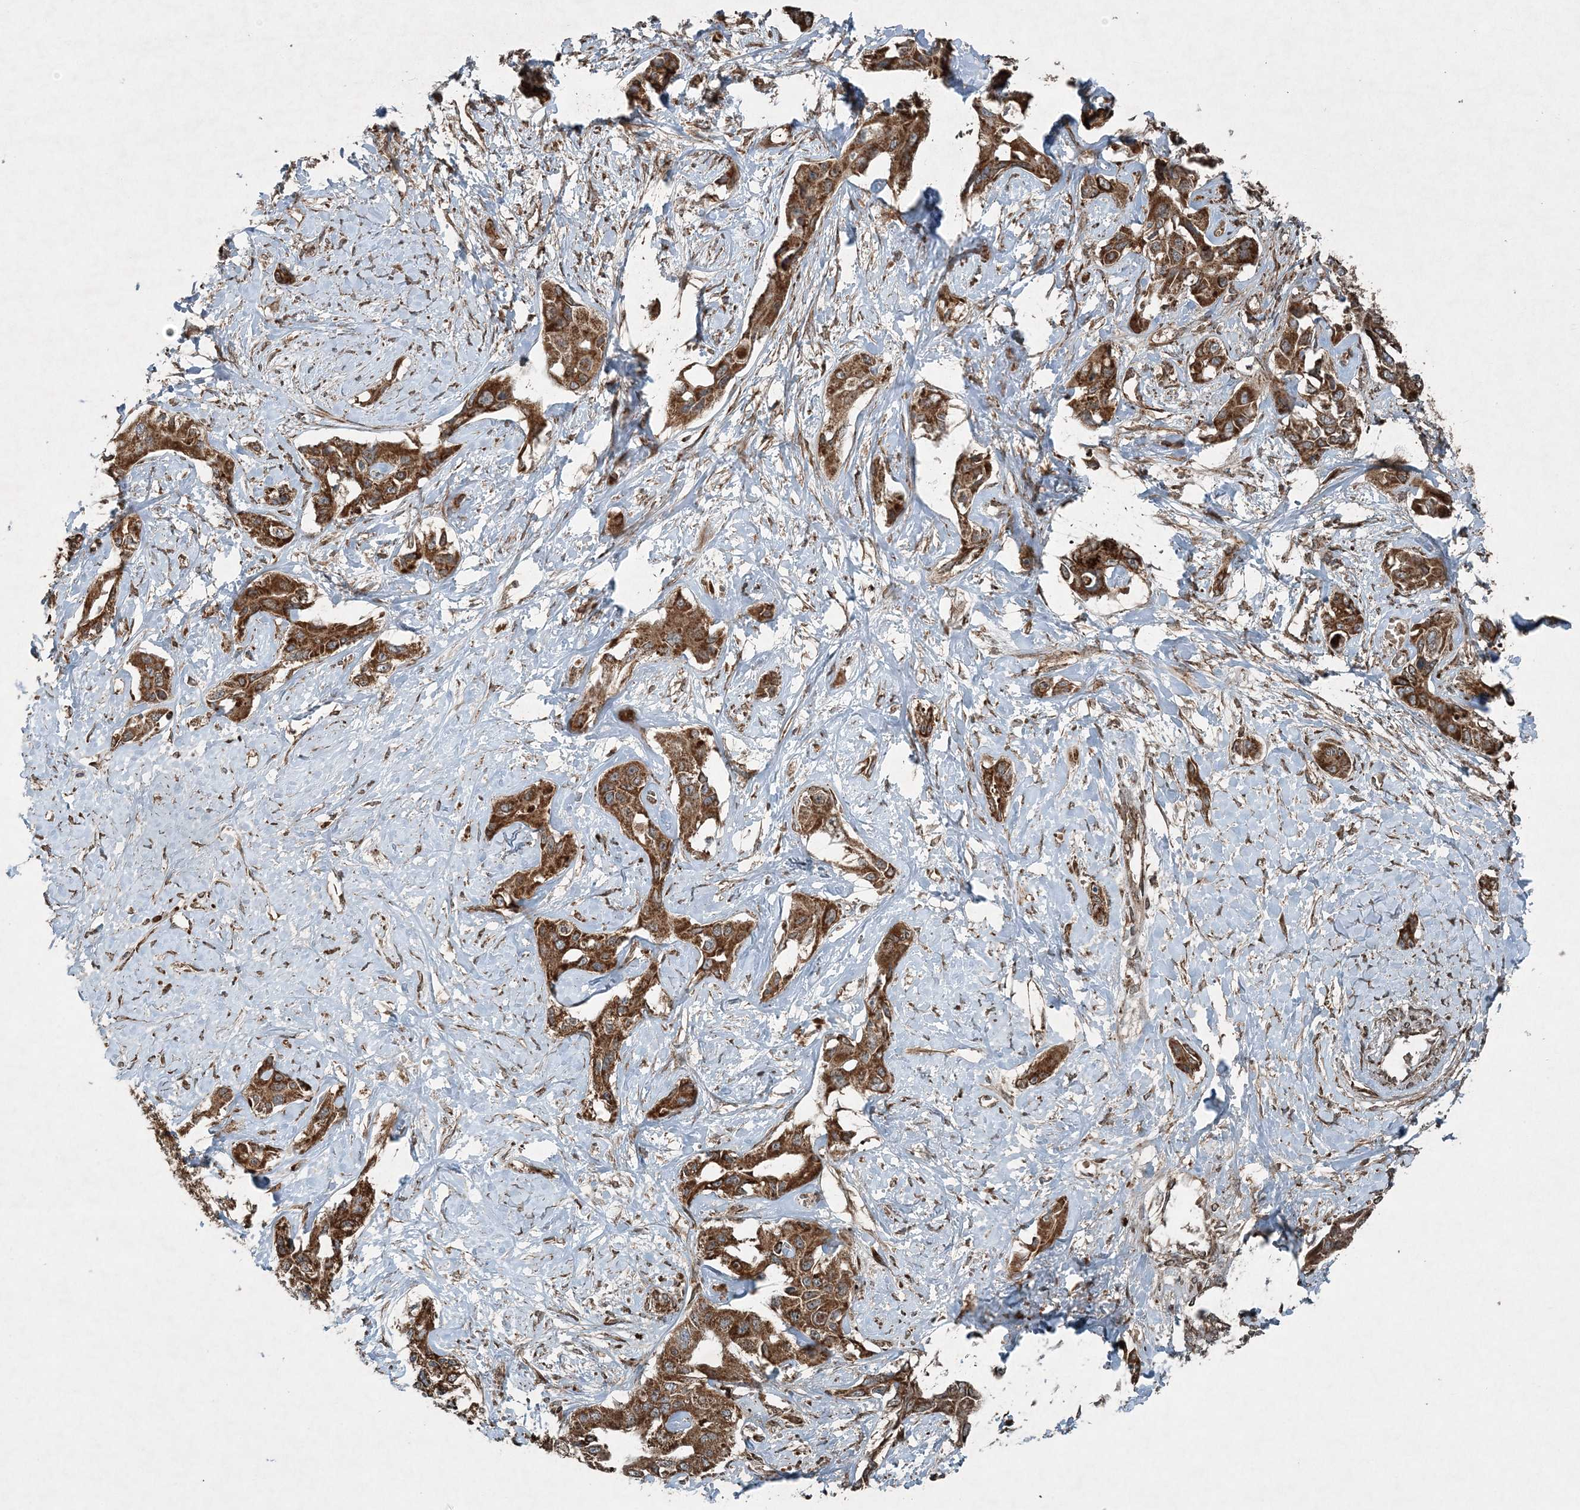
{"staining": {"intensity": "strong", "quantity": ">75%", "location": "cytoplasmic/membranous"}, "tissue": "liver cancer", "cell_type": "Tumor cells", "image_type": "cancer", "snomed": [{"axis": "morphology", "description": "Cholangiocarcinoma"}, {"axis": "topography", "description": "Liver"}], "caption": "Strong cytoplasmic/membranous expression is appreciated in about >75% of tumor cells in liver cancer.", "gene": "COPS7B", "patient": {"sex": "male", "age": 59}}